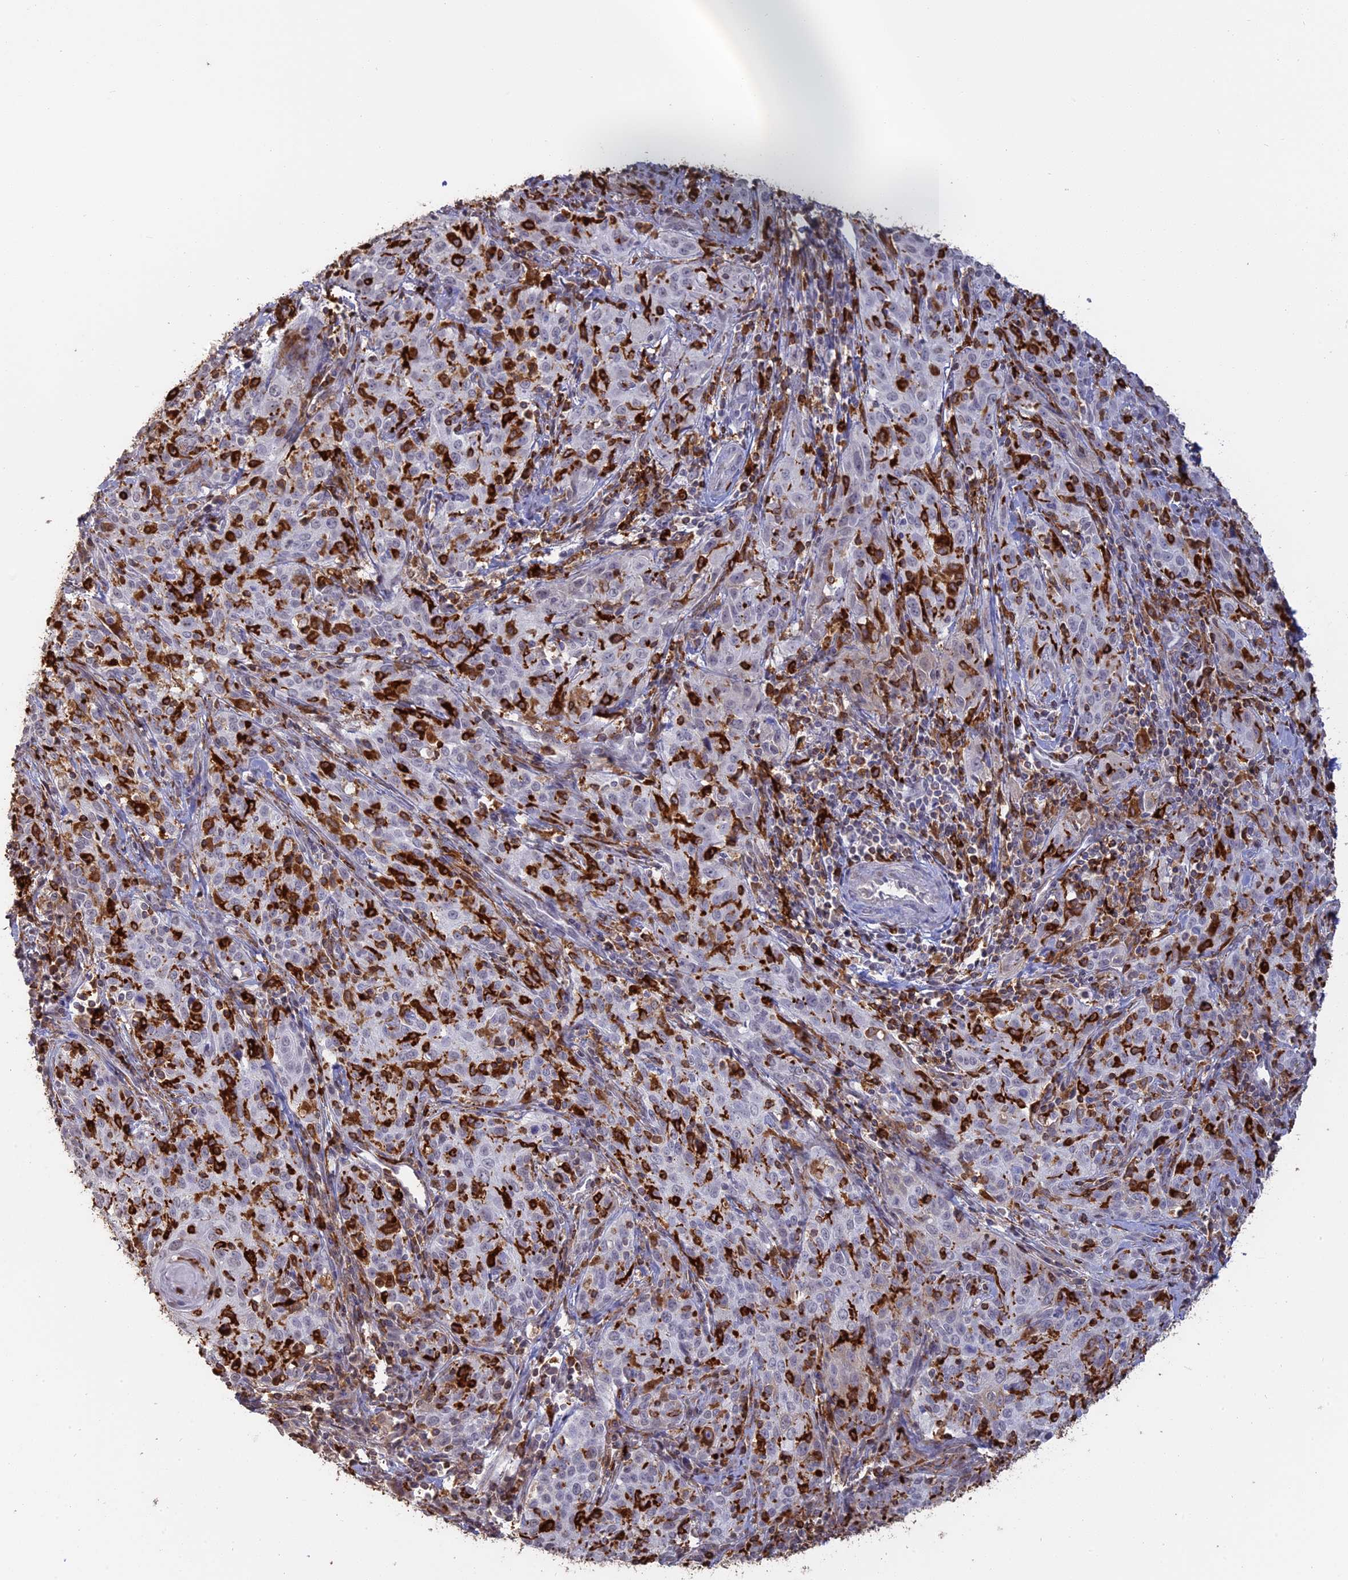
{"staining": {"intensity": "negative", "quantity": "none", "location": "none"}, "tissue": "cervical cancer", "cell_type": "Tumor cells", "image_type": "cancer", "snomed": [{"axis": "morphology", "description": "Squamous cell carcinoma, NOS"}, {"axis": "topography", "description": "Cervix"}], "caption": "Immunohistochemical staining of cervical cancer (squamous cell carcinoma) displays no significant staining in tumor cells.", "gene": "APOBR", "patient": {"sex": "female", "age": 57}}